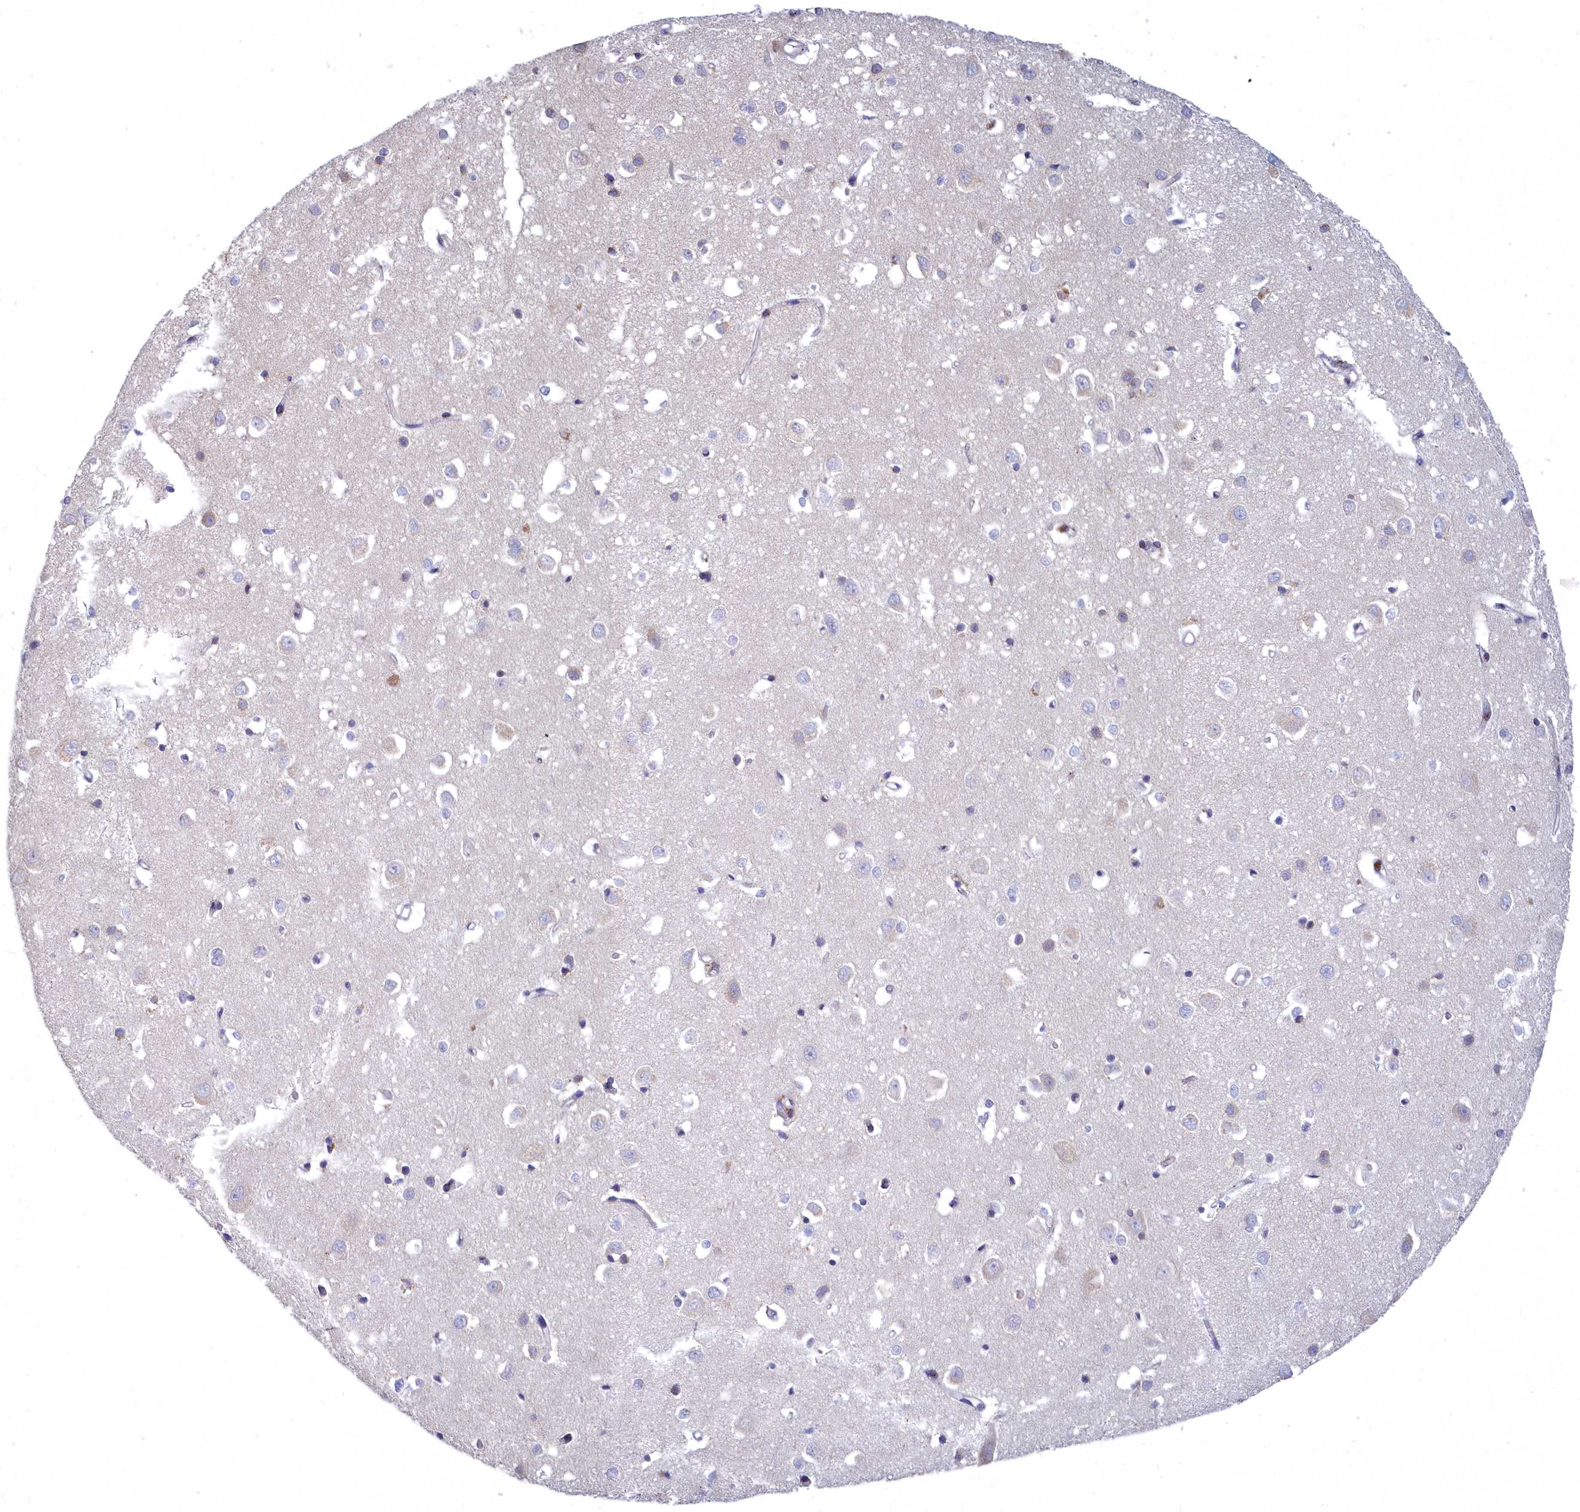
{"staining": {"intensity": "negative", "quantity": "none", "location": "none"}, "tissue": "cerebral cortex", "cell_type": "Endothelial cells", "image_type": "normal", "snomed": [{"axis": "morphology", "description": "Normal tissue, NOS"}, {"axis": "topography", "description": "Cerebral cortex"}], "caption": "This is a photomicrograph of immunohistochemistry staining of normal cerebral cortex, which shows no expression in endothelial cells.", "gene": "NOXA1", "patient": {"sex": "female", "age": 64}}